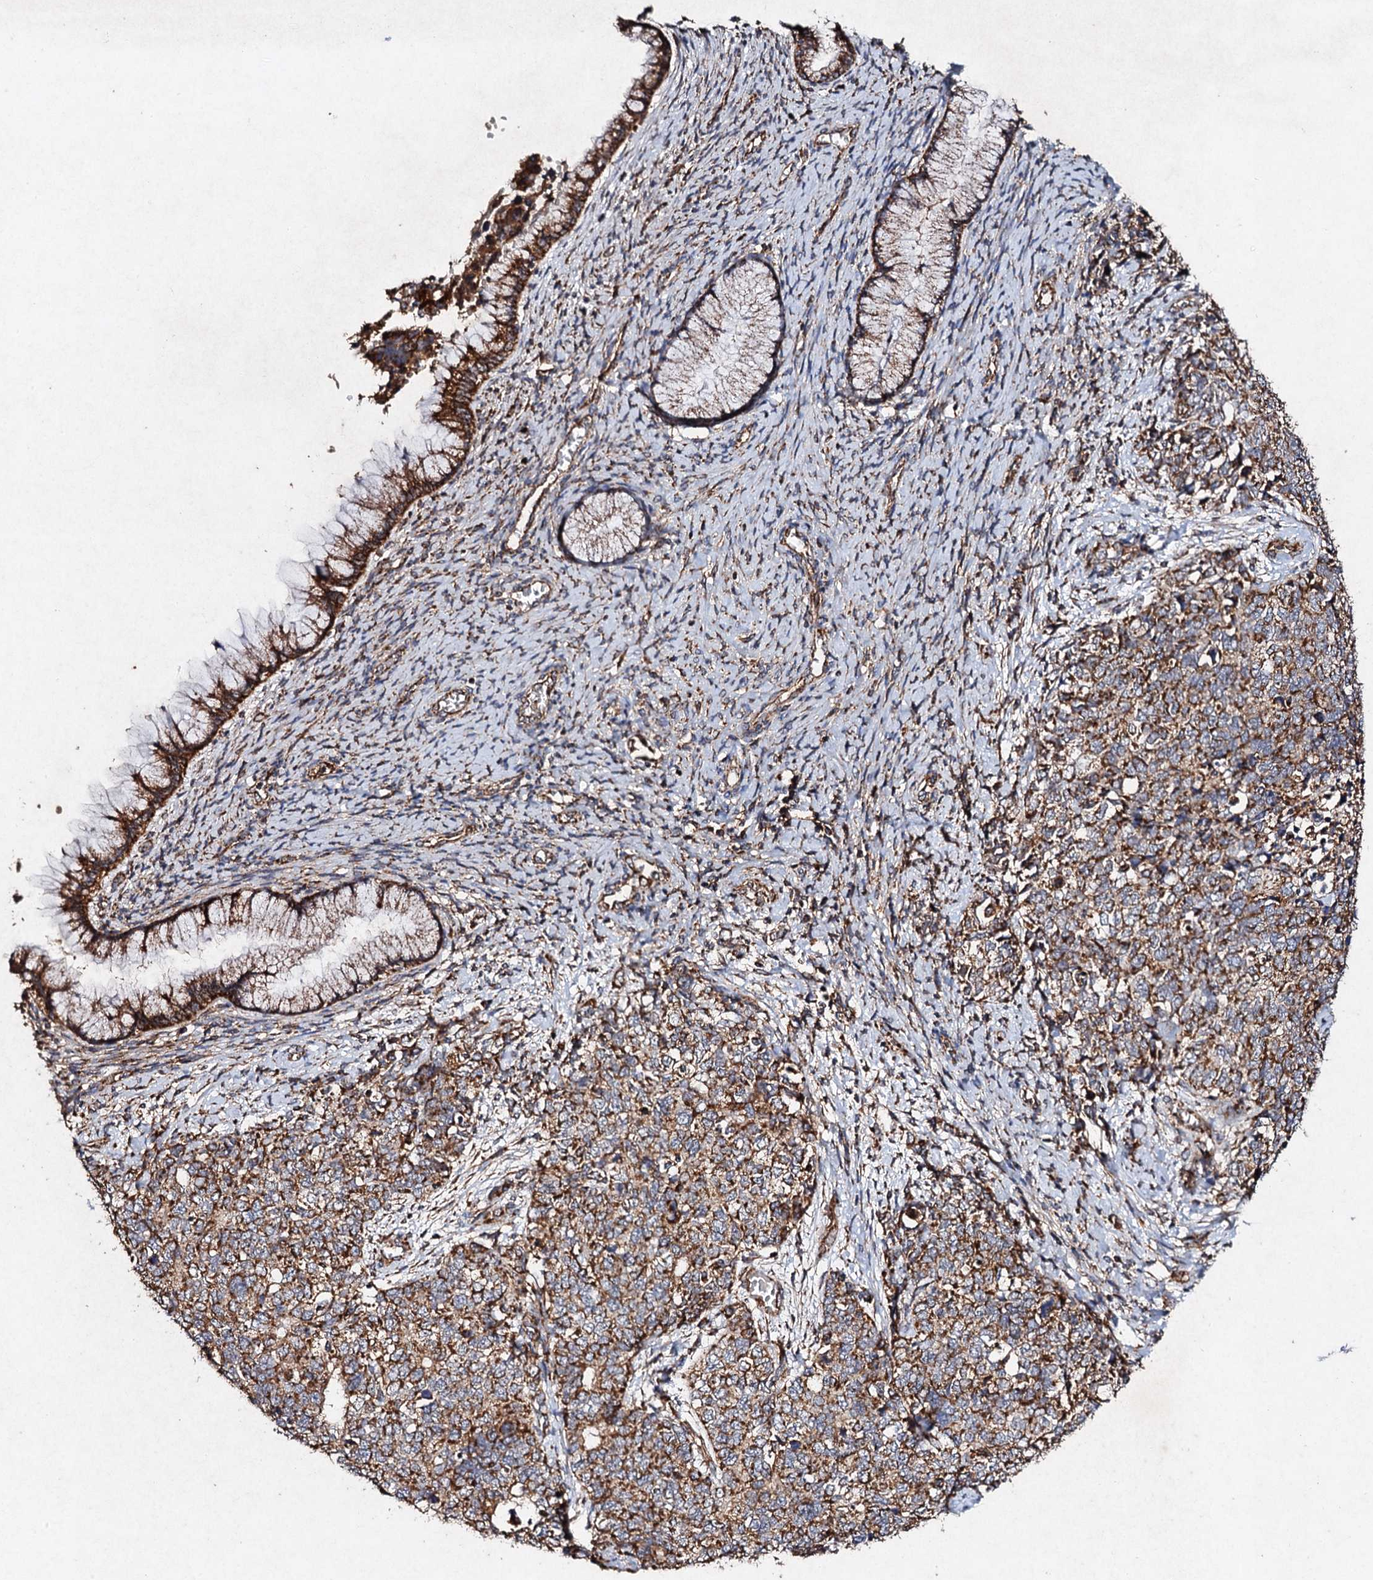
{"staining": {"intensity": "moderate", "quantity": ">75%", "location": "cytoplasmic/membranous"}, "tissue": "cervical cancer", "cell_type": "Tumor cells", "image_type": "cancer", "snomed": [{"axis": "morphology", "description": "Squamous cell carcinoma, NOS"}, {"axis": "topography", "description": "Cervix"}], "caption": "An image of human cervical squamous cell carcinoma stained for a protein demonstrates moderate cytoplasmic/membranous brown staining in tumor cells.", "gene": "NDUFA13", "patient": {"sex": "female", "age": 63}}